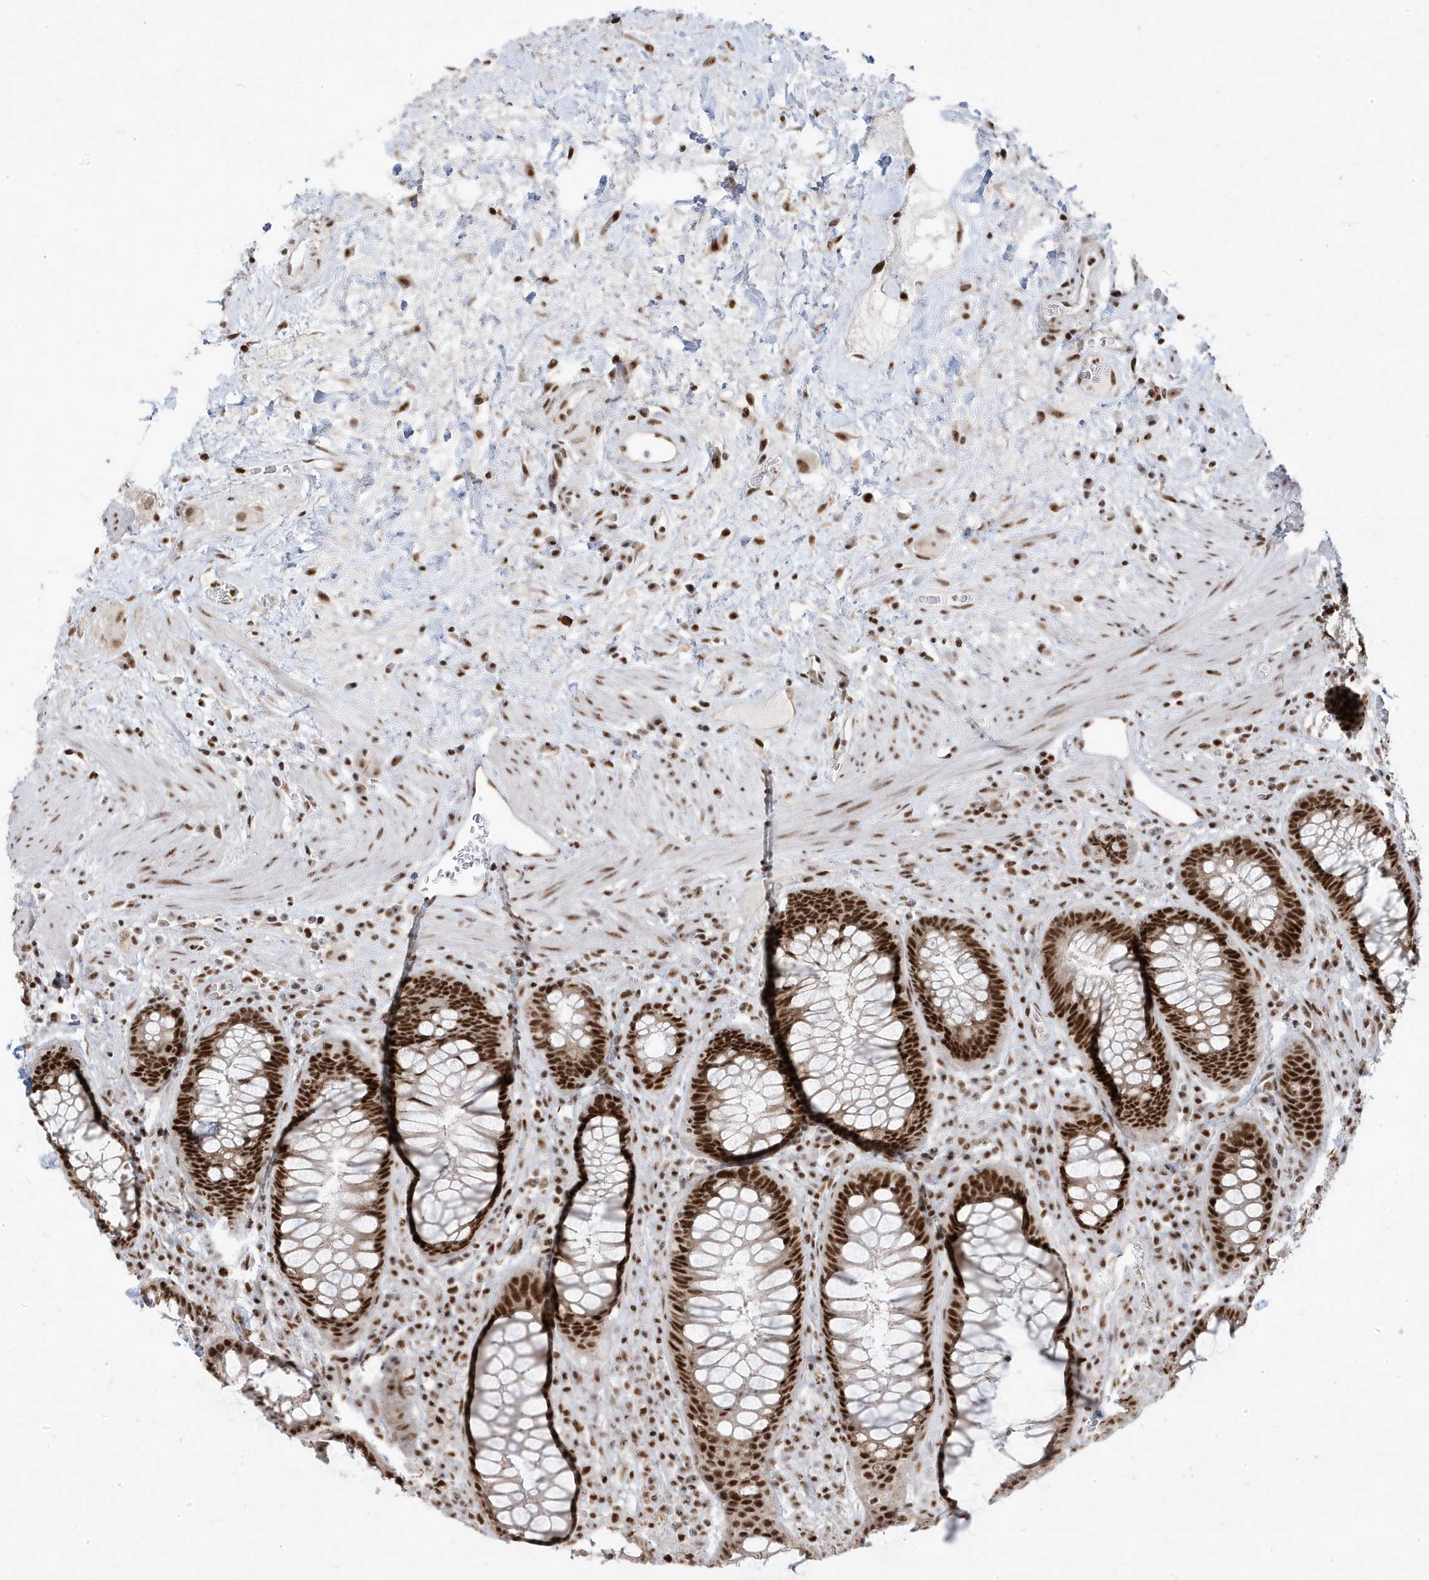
{"staining": {"intensity": "strong", "quantity": ">75%", "location": "nuclear"}, "tissue": "rectum", "cell_type": "Glandular cells", "image_type": "normal", "snomed": [{"axis": "morphology", "description": "Normal tissue, NOS"}, {"axis": "topography", "description": "Rectum"}], "caption": "Normal rectum exhibits strong nuclear positivity in approximately >75% of glandular cells.", "gene": "MTREX", "patient": {"sex": "male", "age": 64}}